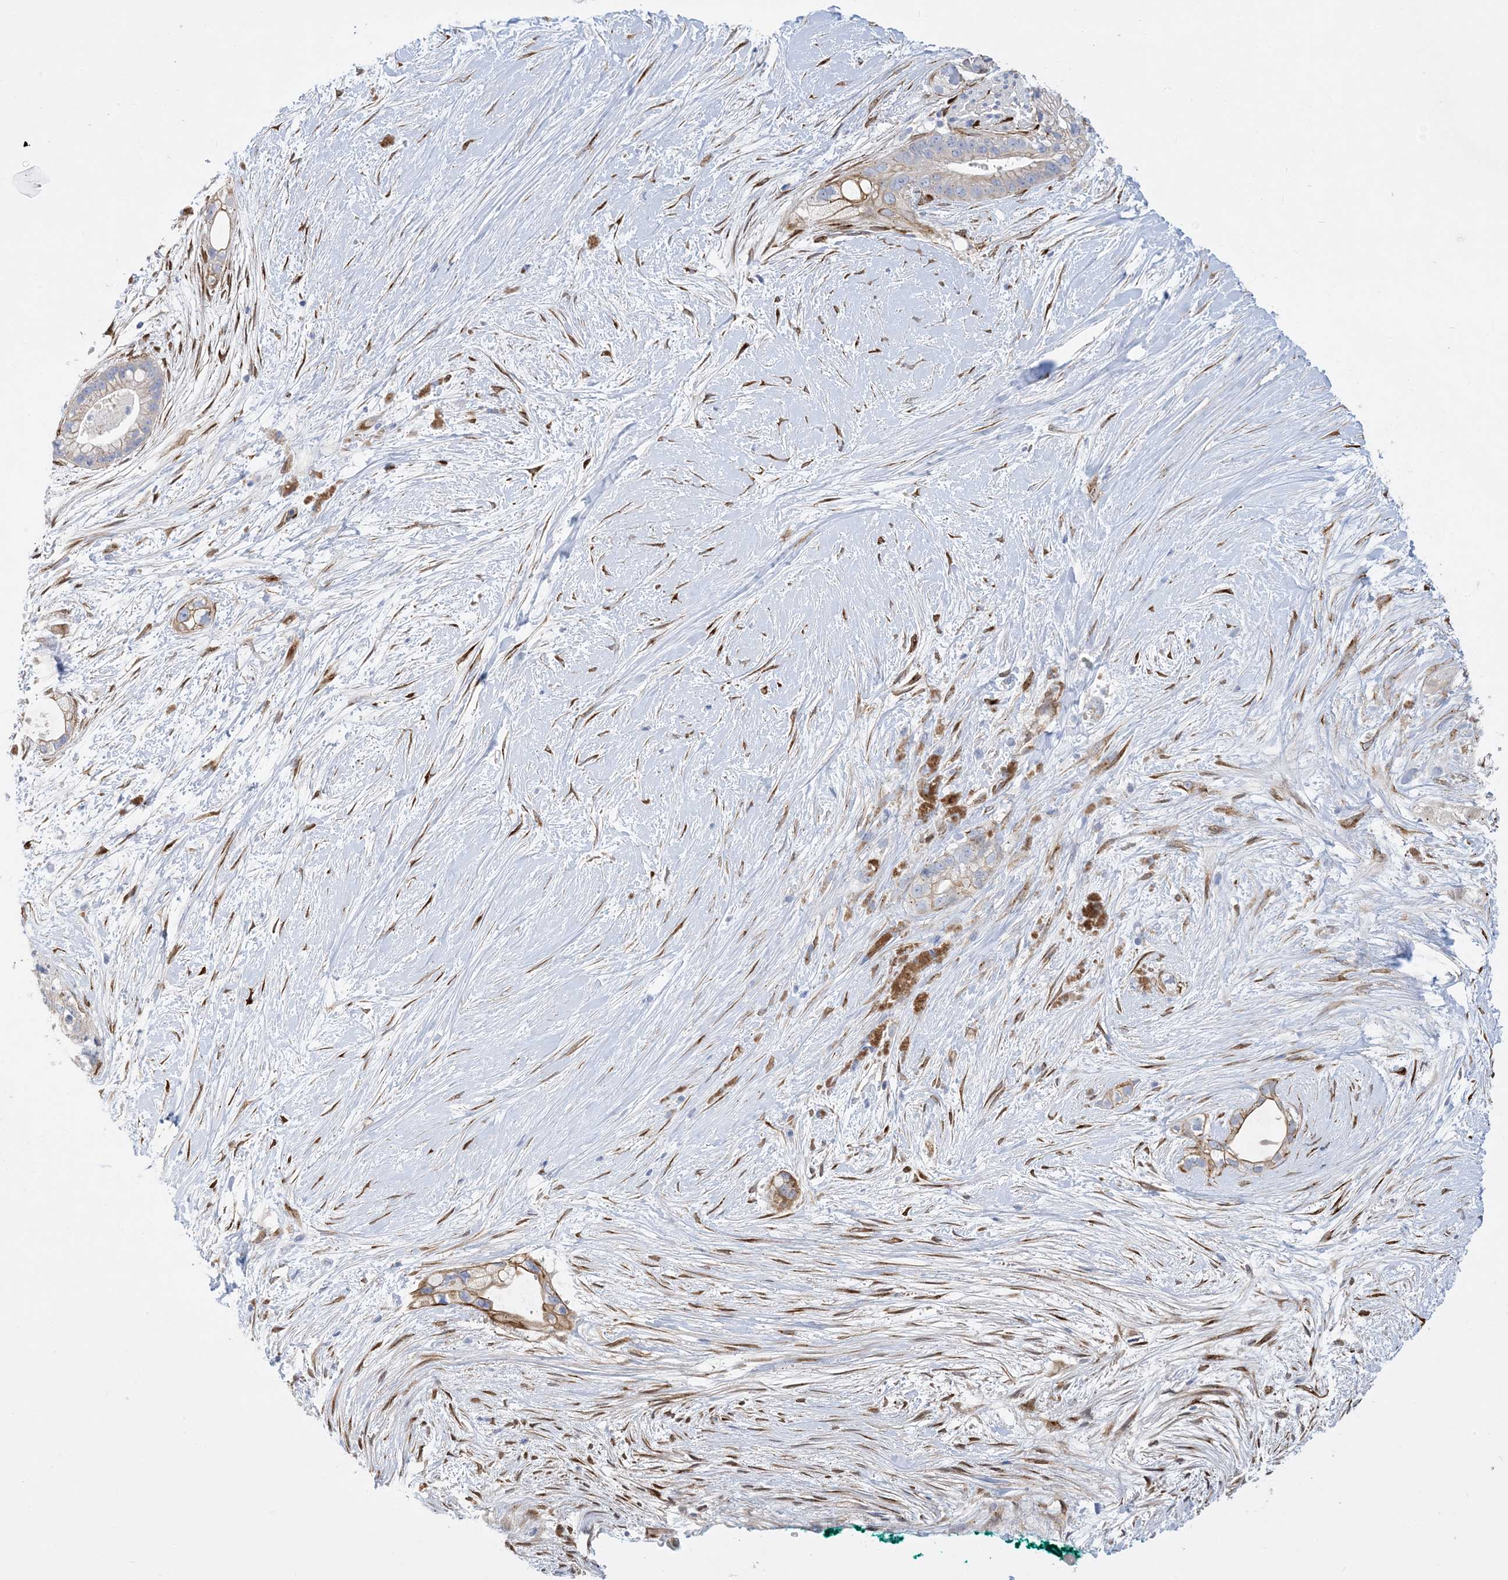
{"staining": {"intensity": "moderate", "quantity": "<25%", "location": "cytoplasmic/membranous"}, "tissue": "pancreatic cancer", "cell_type": "Tumor cells", "image_type": "cancer", "snomed": [{"axis": "morphology", "description": "Adenocarcinoma, NOS"}, {"axis": "topography", "description": "Pancreas"}], "caption": "Immunohistochemistry photomicrograph of neoplastic tissue: human adenocarcinoma (pancreatic) stained using immunohistochemistry exhibits low levels of moderate protein expression localized specifically in the cytoplasmic/membranous of tumor cells, appearing as a cytoplasmic/membranous brown color.", "gene": "RBMS3", "patient": {"sex": "male", "age": 53}}